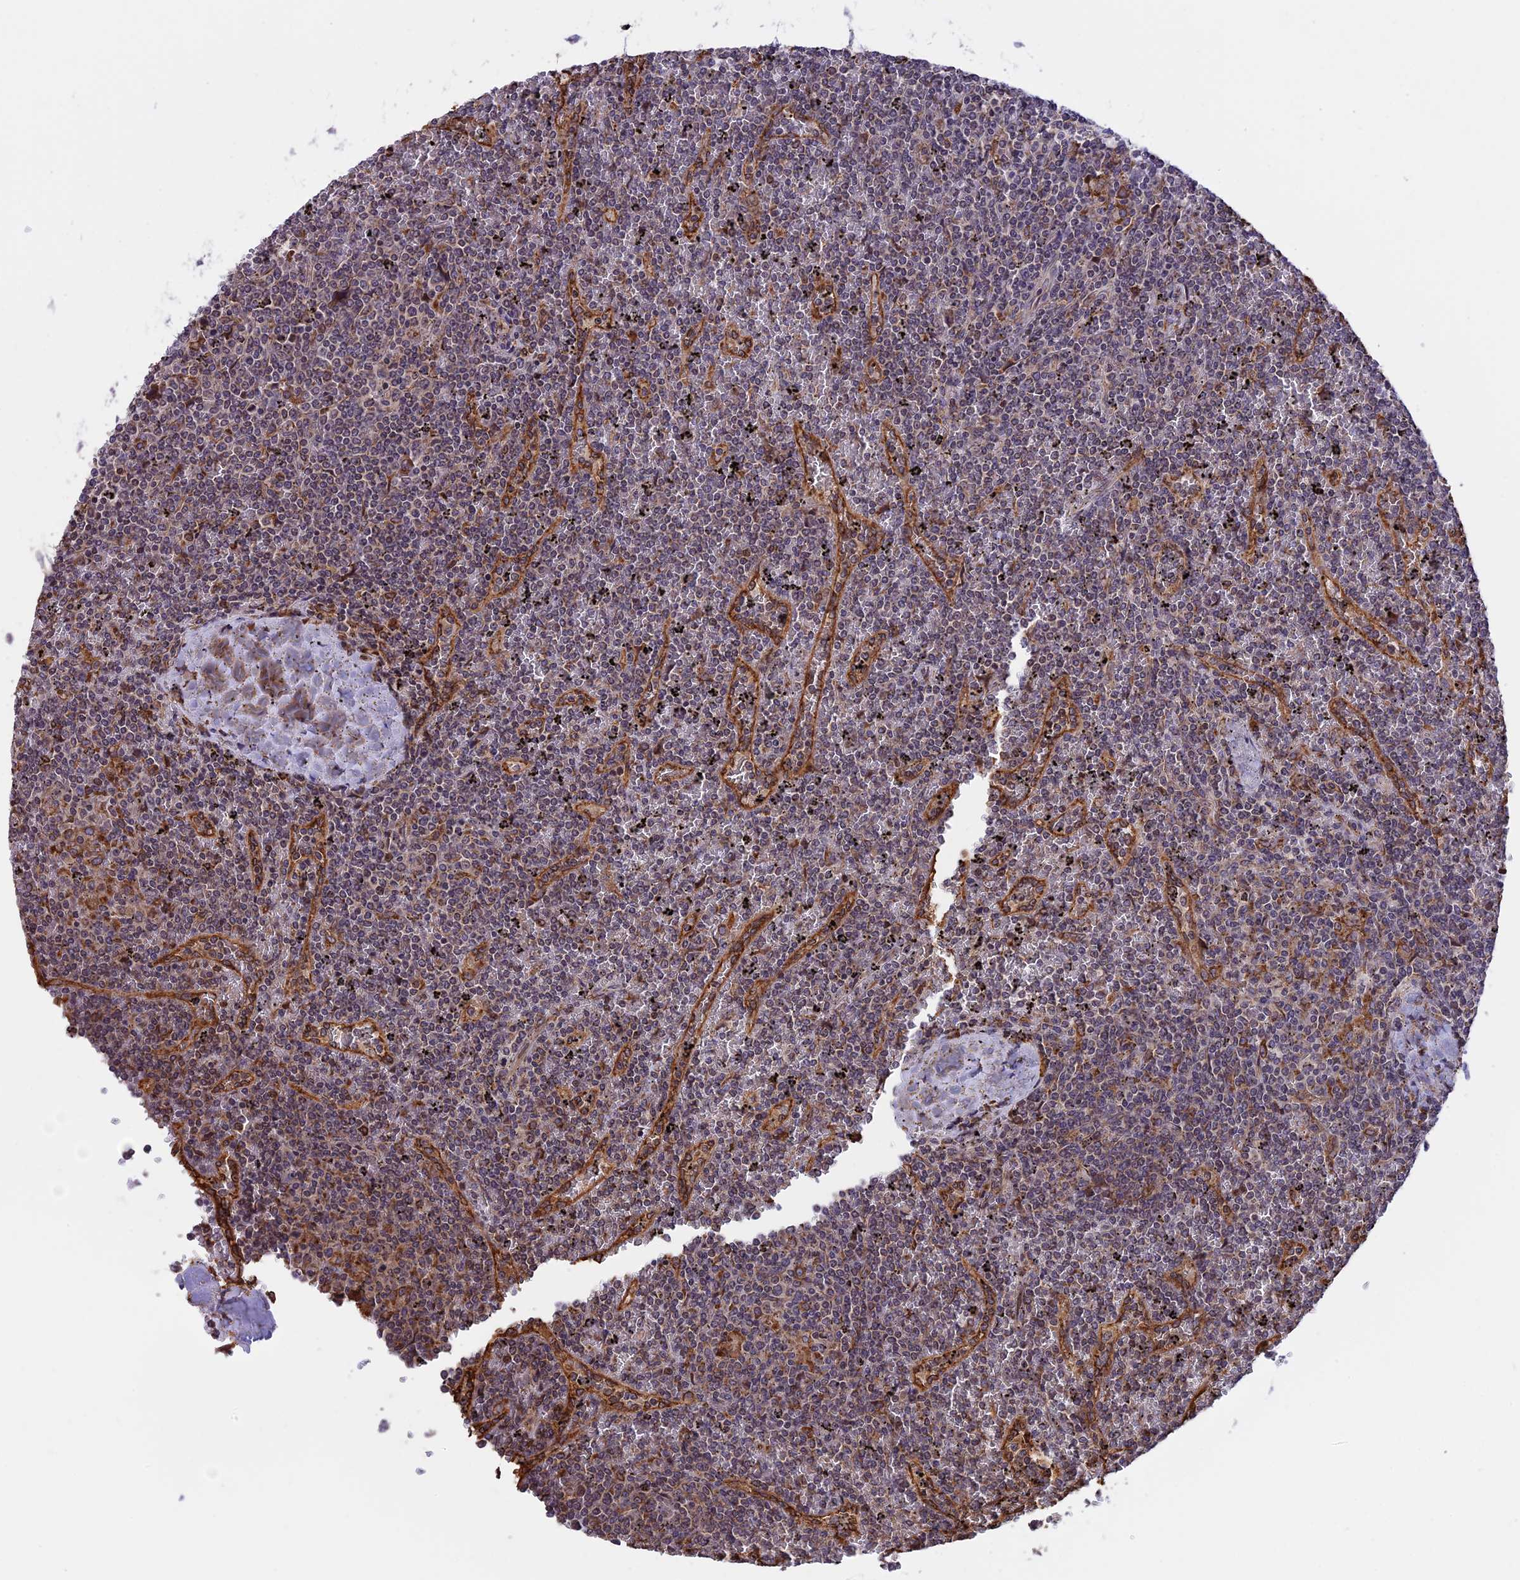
{"staining": {"intensity": "weak", "quantity": "<25%", "location": "cytoplasmic/membranous"}, "tissue": "lymphoma", "cell_type": "Tumor cells", "image_type": "cancer", "snomed": [{"axis": "morphology", "description": "Malignant lymphoma, non-Hodgkin's type, Low grade"}, {"axis": "topography", "description": "Spleen"}], "caption": "Tumor cells are negative for protein expression in human lymphoma. (Immunohistochemistry, brightfield microscopy, high magnification).", "gene": "DMRTA2", "patient": {"sex": "female", "age": 19}}